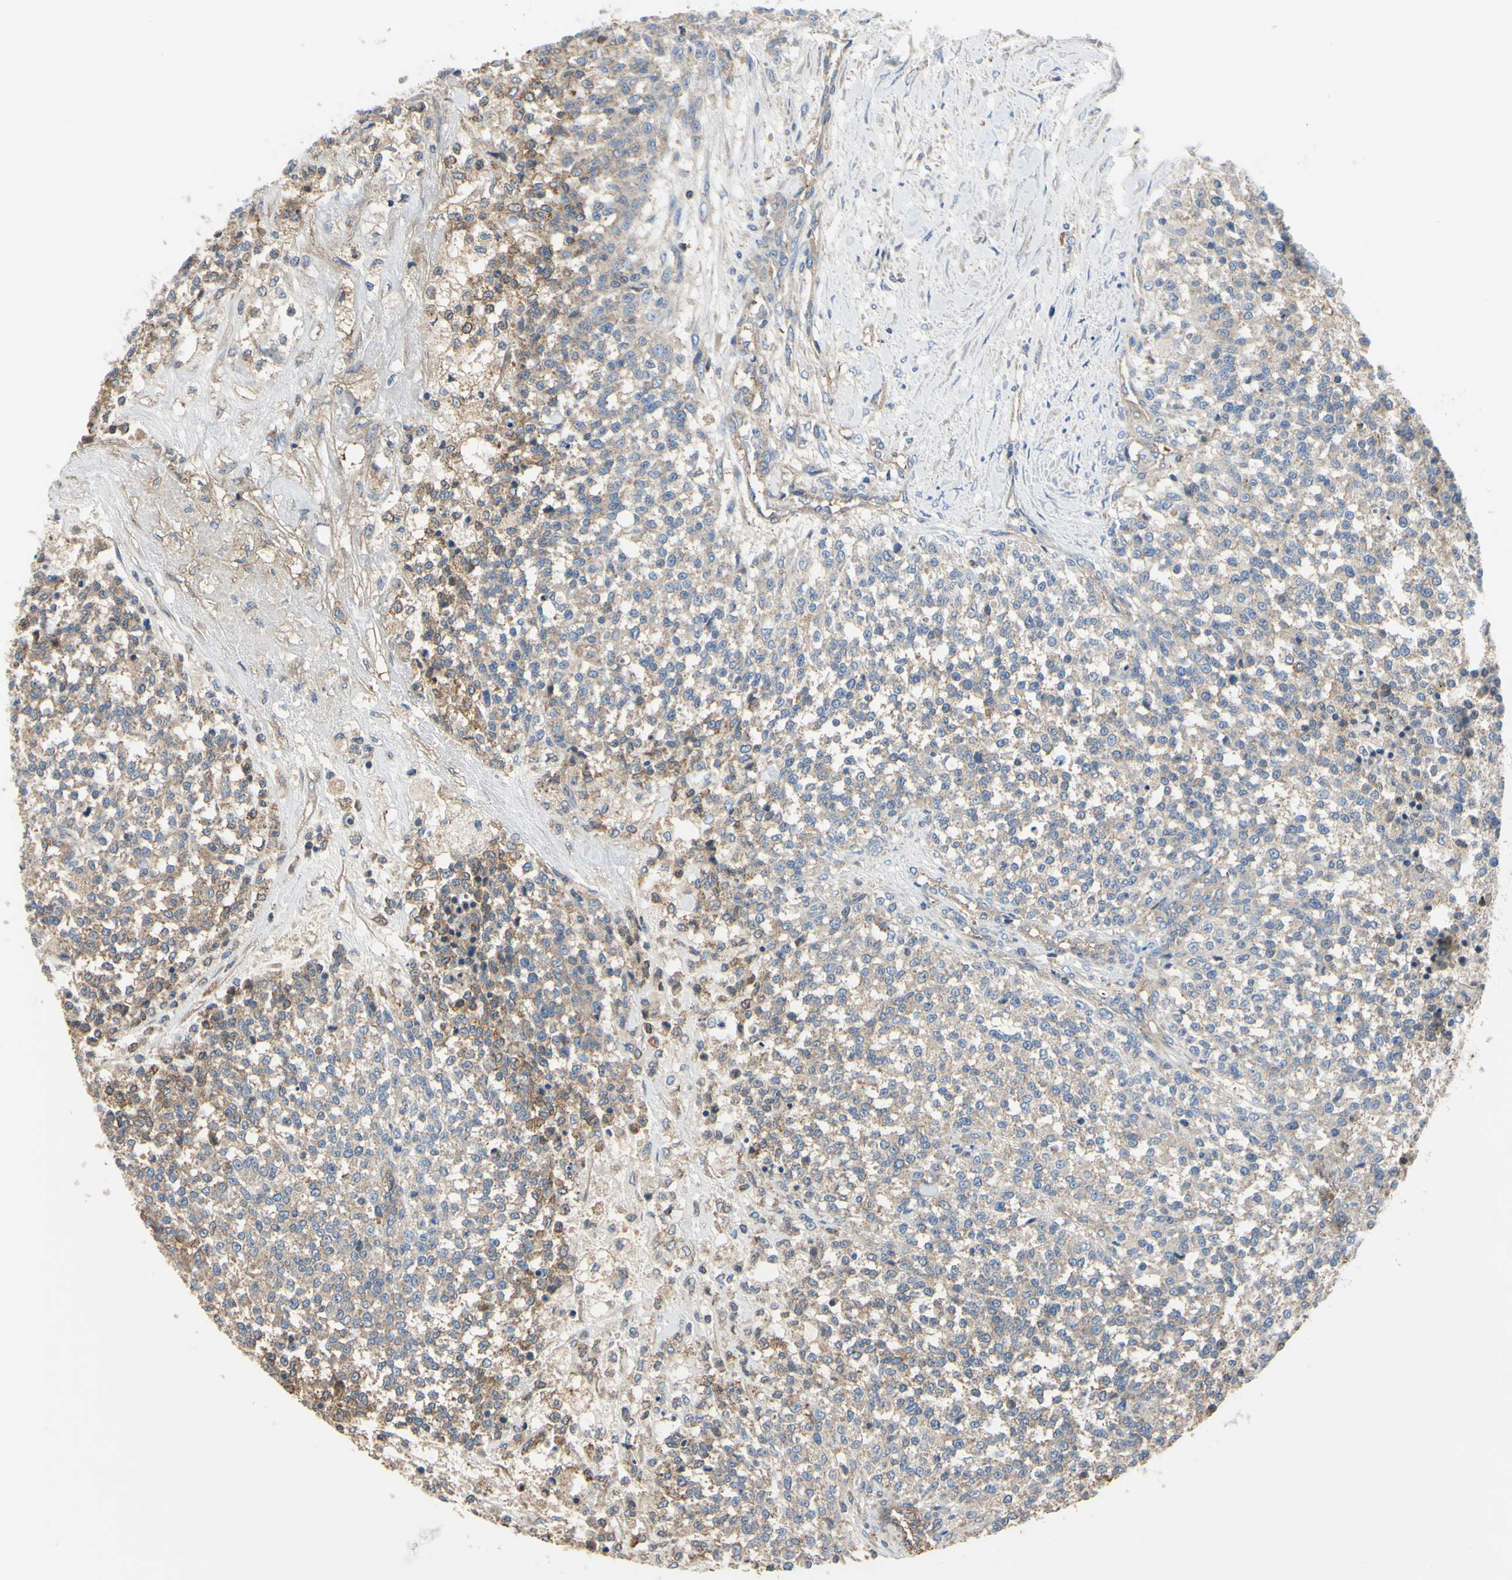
{"staining": {"intensity": "moderate", "quantity": "<25%", "location": "cytoplasmic/membranous"}, "tissue": "testis cancer", "cell_type": "Tumor cells", "image_type": "cancer", "snomed": [{"axis": "morphology", "description": "Seminoma, NOS"}, {"axis": "topography", "description": "Testis"}], "caption": "Immunohistochemistry of human testis cancer (seminoma) shows low levels of moderate cytoplasmic/membranous expression in approximately <25% of tumor cells.", "gene": "BECN1", "patient": {"sex": "male", "age": 59}}